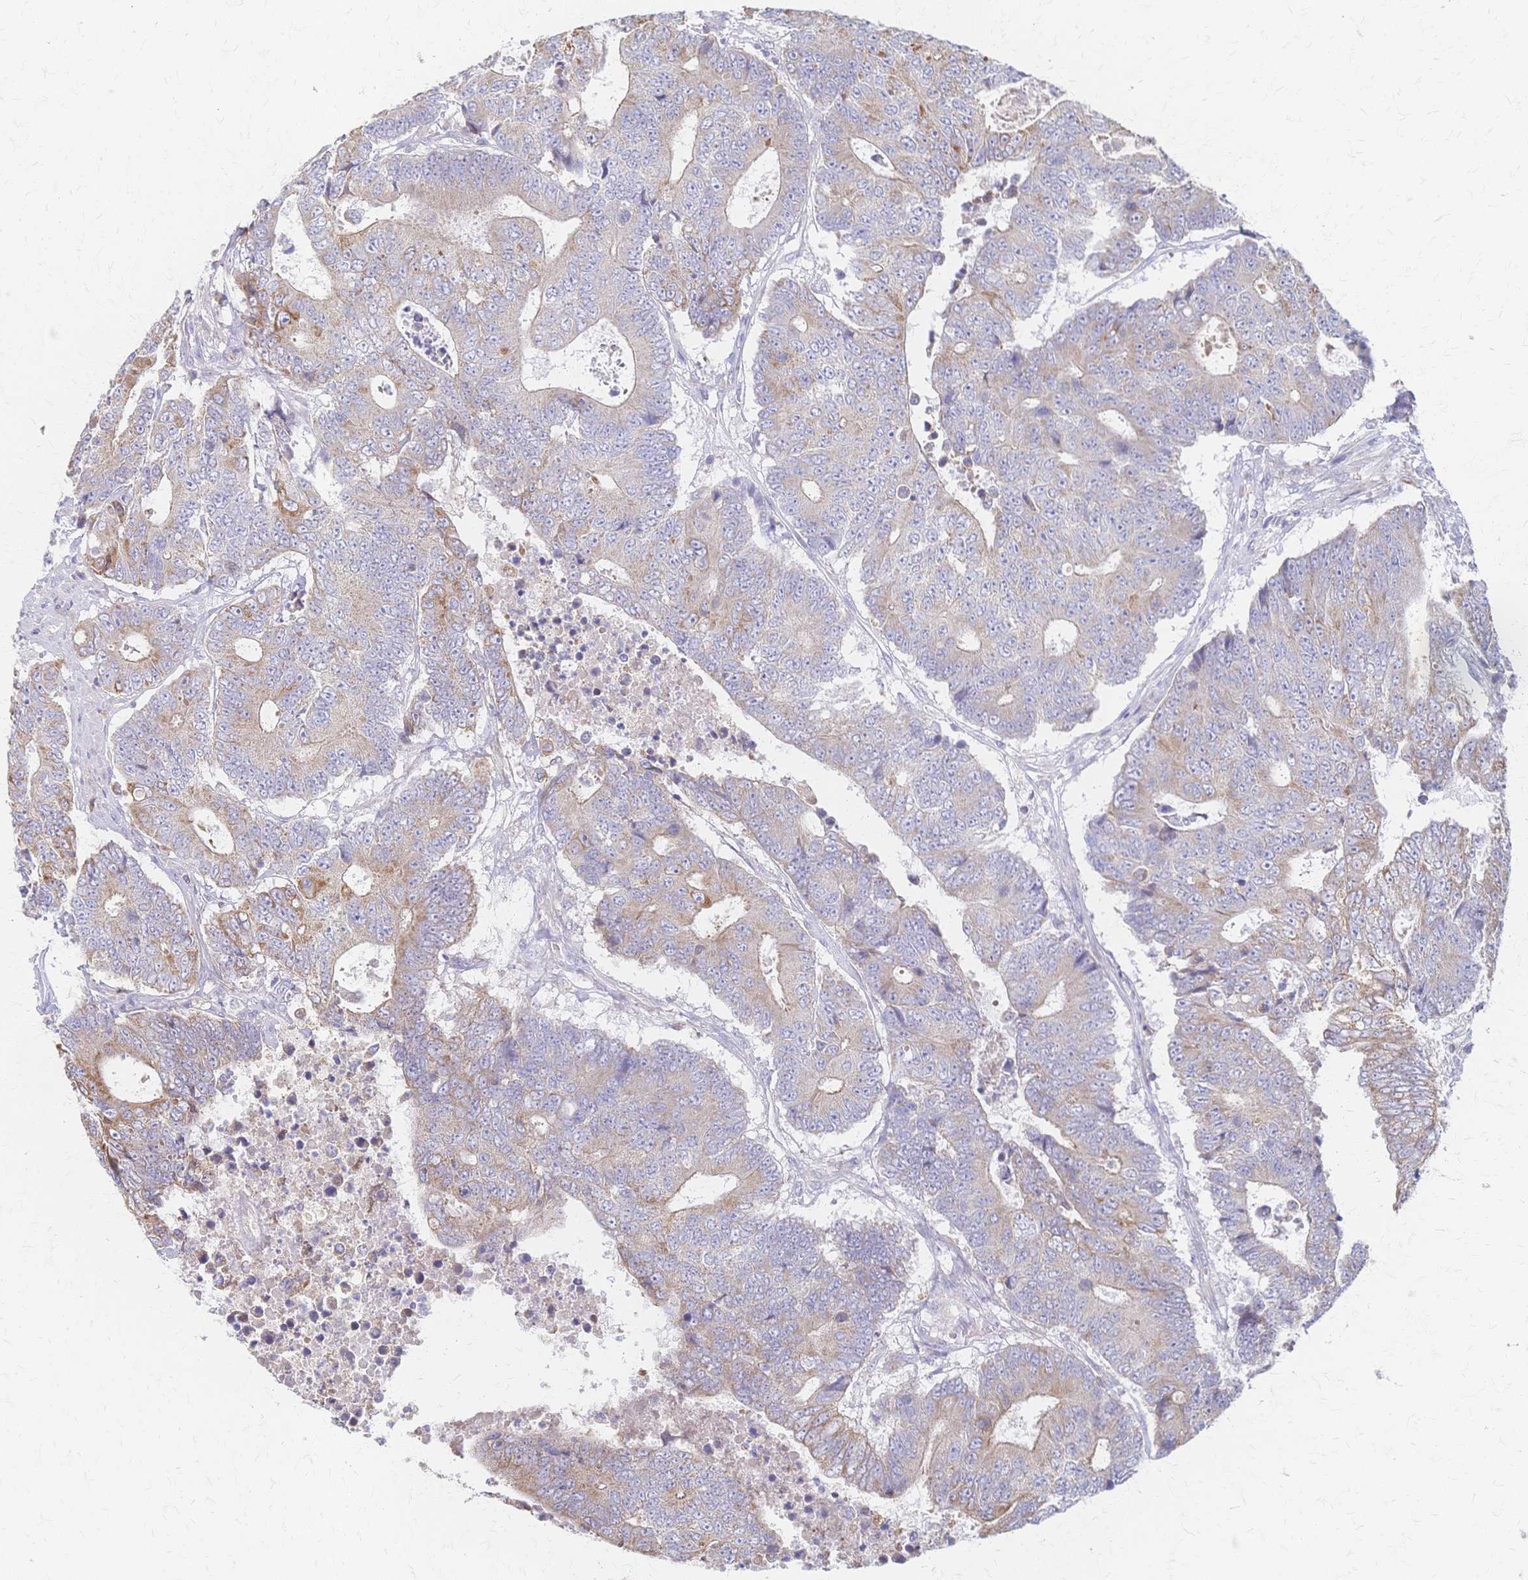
{"staining": {"intensity": "weak", "quantity": "25%-75%", "location": "cytoplasmic/membranous"}, "tissue": "colorectal cancer", "cell_type": "Tumor cells", "image_type": "cancer", "snomed": [{"axis": "morphology", "description": "Adenocarcinoma, NOS"}, {"axis": "topography", "description": "Colon"}], "caption": "Colorectal cancer was stained to show a protein in brown. There is low levels of weak cytoplasmic/membranous expression in about 25%-75% of tumor cells.", "gene": "CYB5A", "patient": {"sex": "female", "age": 48}}